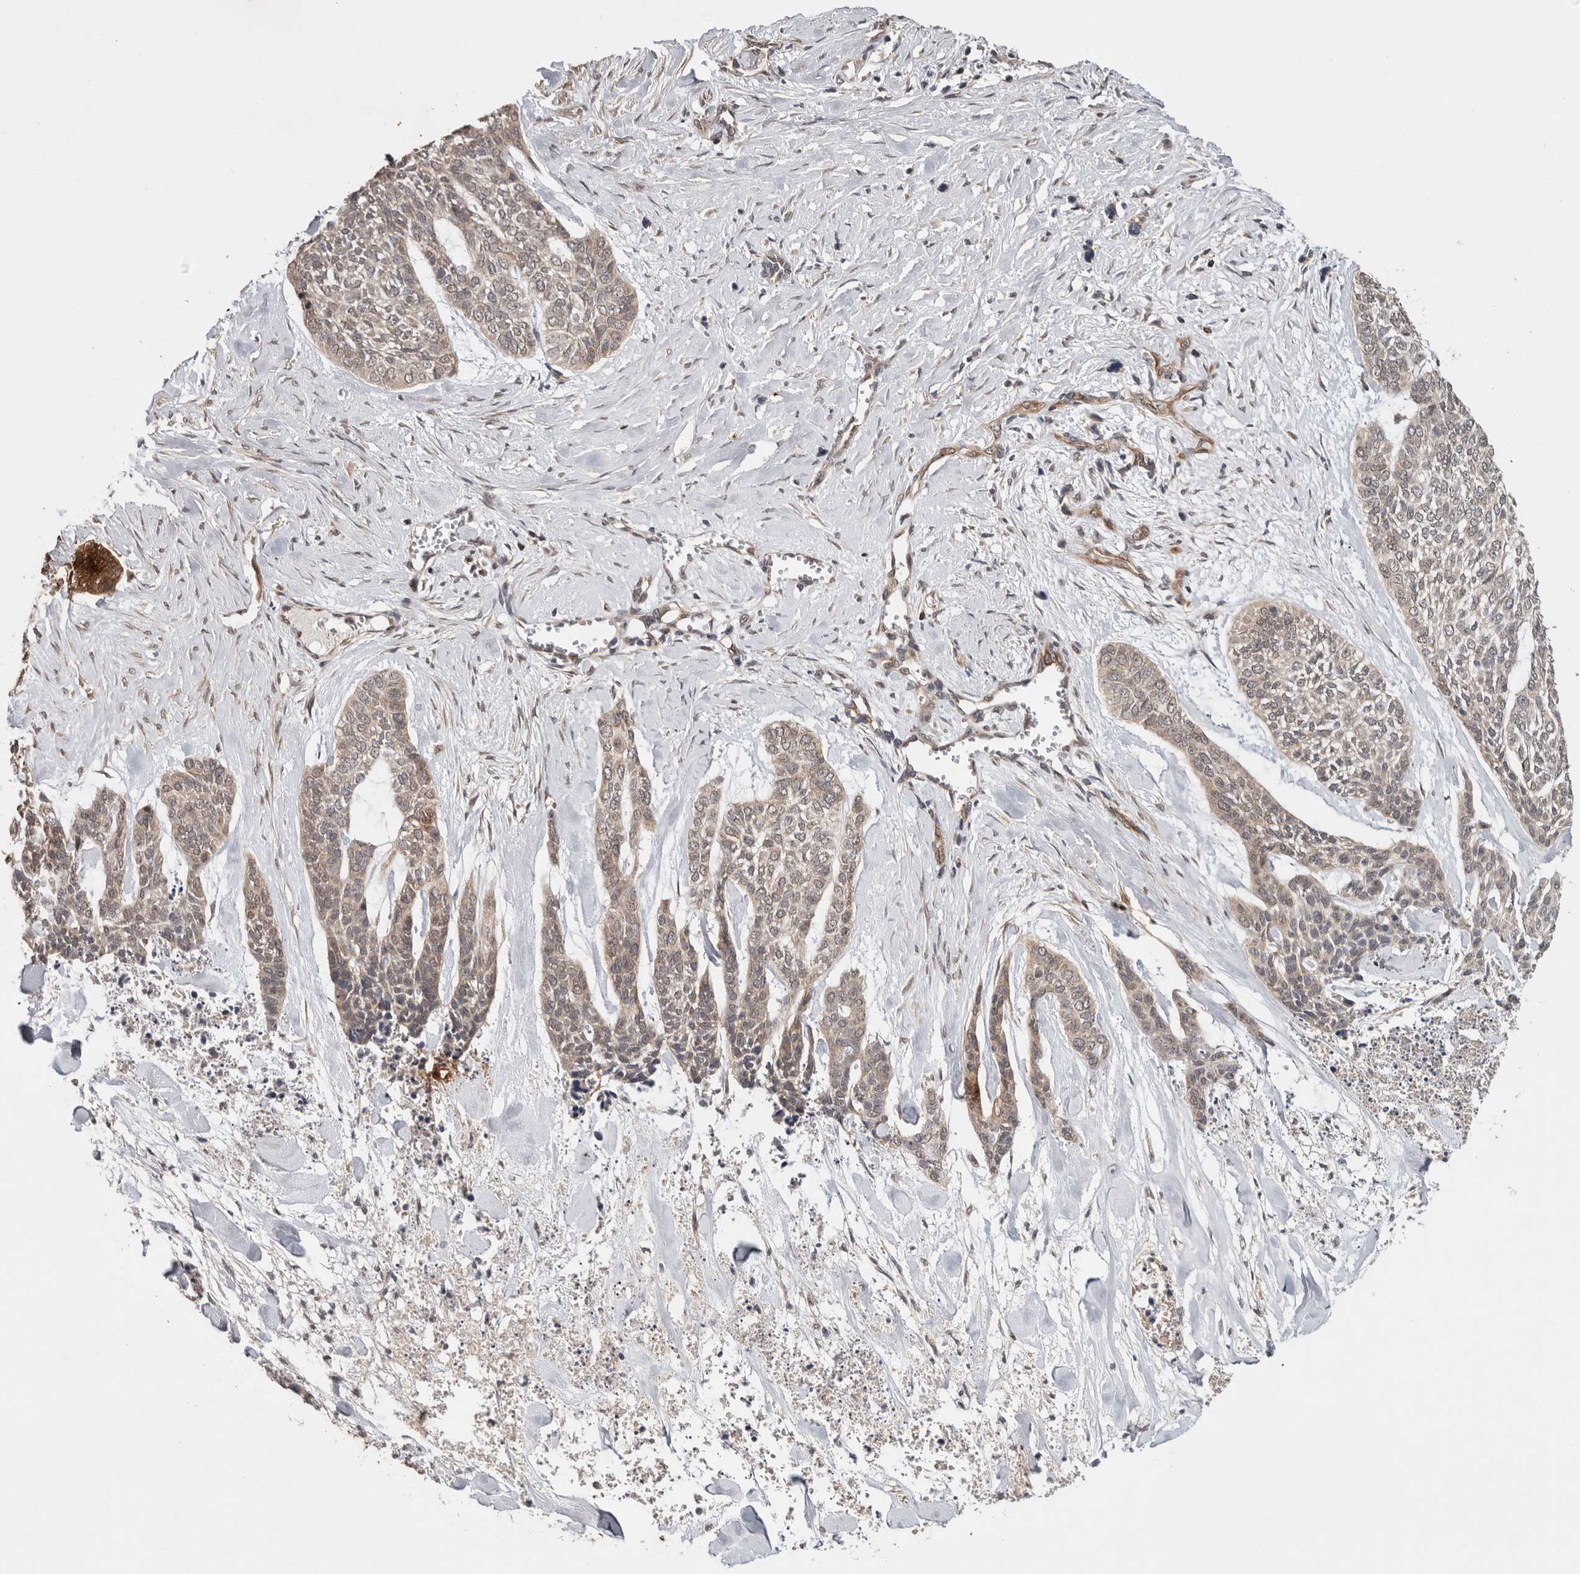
{"staining": {"intensity": "weak", "quantity": "25%-75%", "location": "cytoplasmic/membranous"}, "tissue": "skin cancer", "cell_type": "Tumor cells", "image_type": "cancer", "snomed": [{"axis": "morphology", "description": "Basal cell carcinoma"}, {"axis": "topography", "description": "Skin"}], "caption": "A brown stain labels weak cytoplasmic/membranous staining of a protein in skin basal cell carcinoma tumor cells.", "gene": "HMOX2", "patient": {"sex": "female", "age": 64}}